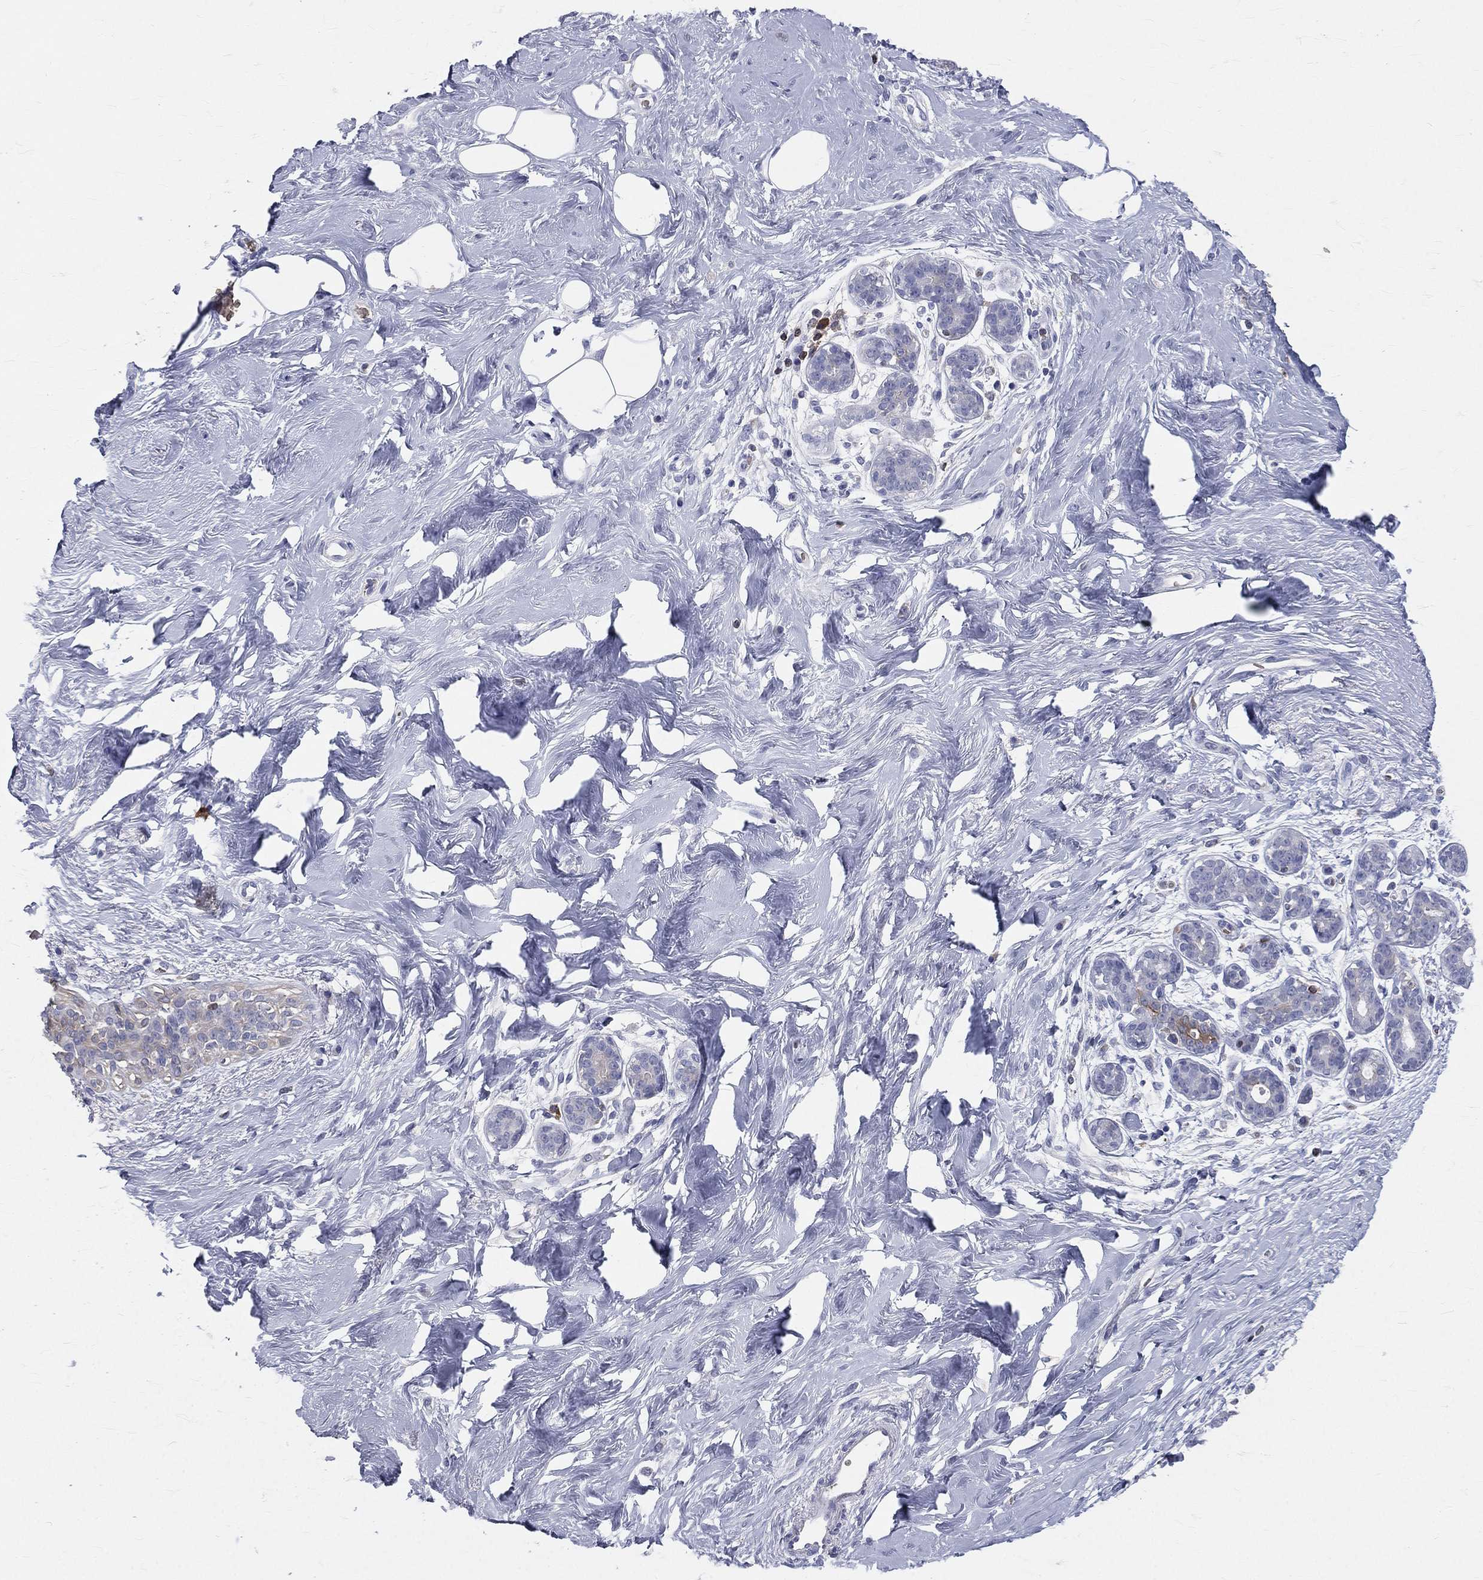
{"staining": {"intensity": "negative", "quantity": "none", "location": "none"}, "tissue": "breast", "cell_type": "Adipocytes", "image_type": "normal", "snomed": [{"axis": "morphology", "description": "Normal tissue, NOS"}, {"axis": "topography", "description": "Breast"}], "caption": "Image shows no significant protein staining in adipocytes of normal breast.", "gene": "CTSW", "patient": {"sex": "female", "age": 43}}